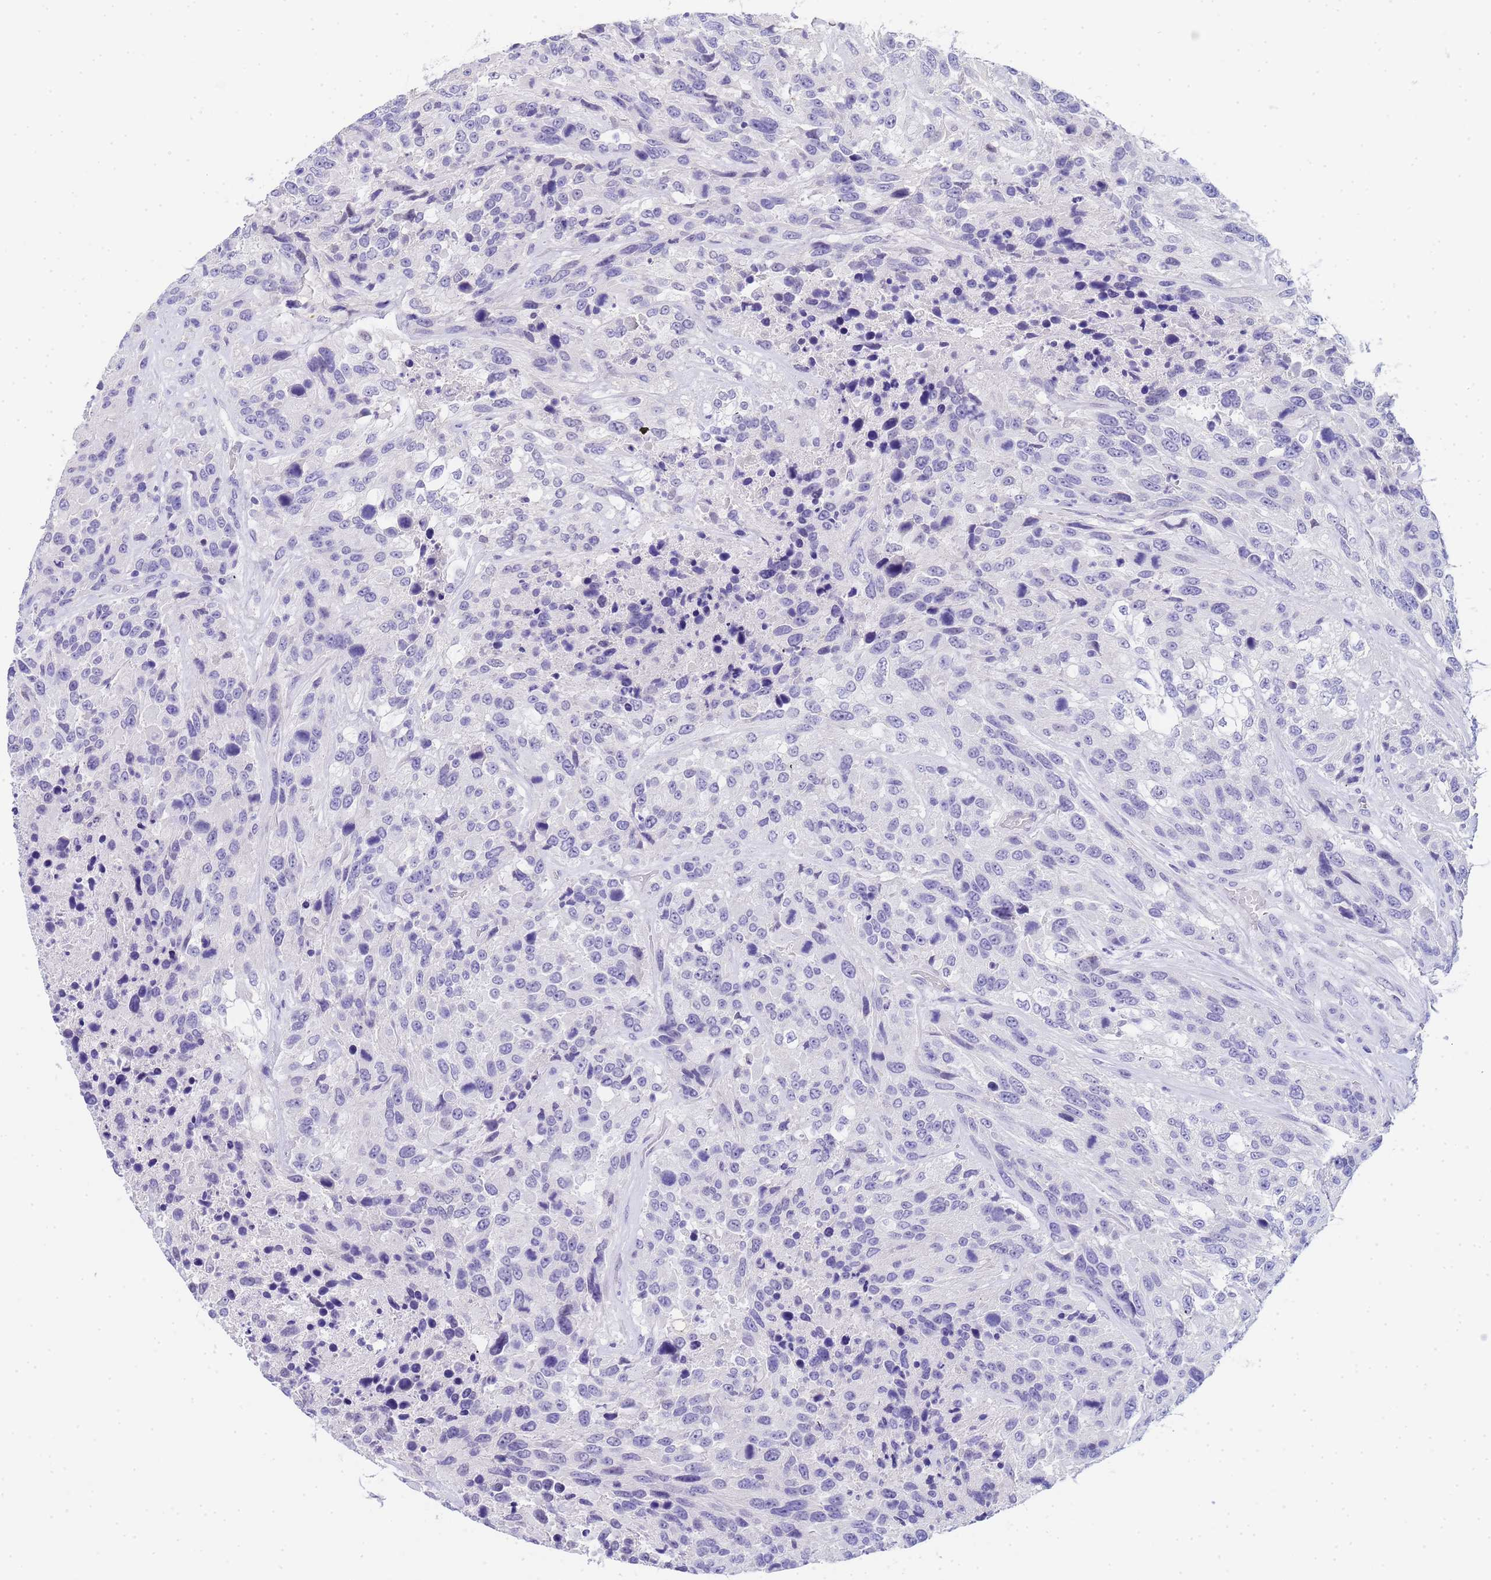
{"staining": {"intensity": "negative", "quantity": "none", "location": "none"}, "tissue": "urothelial cancer", "cell_type": "Tumor cells", "image_type": "cancer", "snomed": [{"axis": "morphology", "description": "Urothelial carcinoma, High grade"}, {"axis": "topography", "description": "Urinary bladder"}], "caption": "Immunohistochemistry histopathology image of urothelial cancer stained for a protein (brown), which demonstrates no staining in tumor cells.", "gene": "CTRC", "patient": {"sex": "female", "age": 70}}